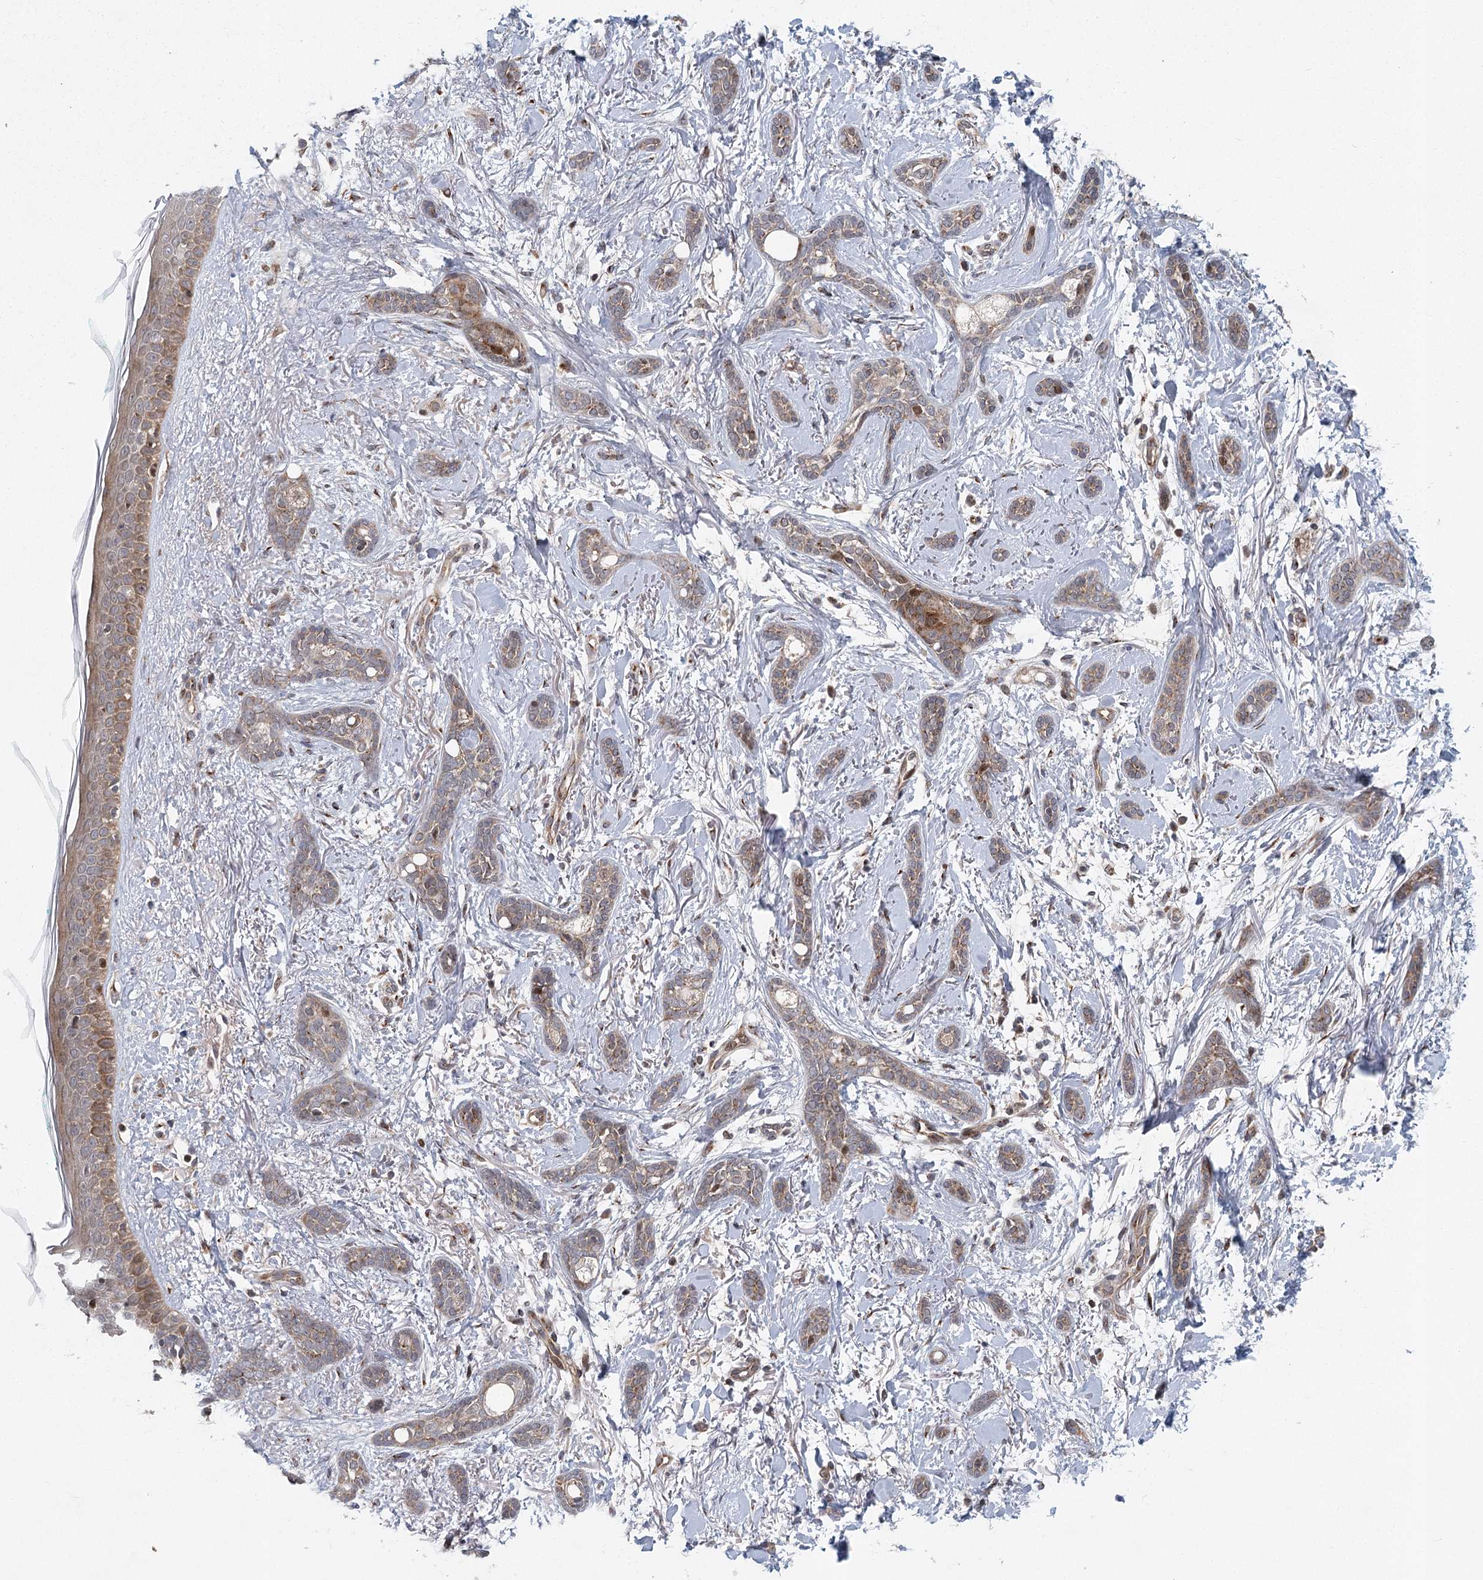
{"staining": {"intensity": "weak", "quantity": ">75%", "location": "cytoplasmic/membranous"}, "tissue": "skin cancer", "cell_type": "Tumor cells", "image_type": "cancer", "snomed": [{"axis": "morphology", "description": "Basal cell carcinoma"}, {"axis": "morphology", "description": "Adnexal tumor, benign"}, {"axis": "topography", "description": "Skin"}], "caption": "A histopathology image of skin cancer stained for a protein reveals weak cytoplasmic/membranous brown staining in tumor cells.", "gene": "IFT46", "patient": {"sex": "female", "age": 42}}